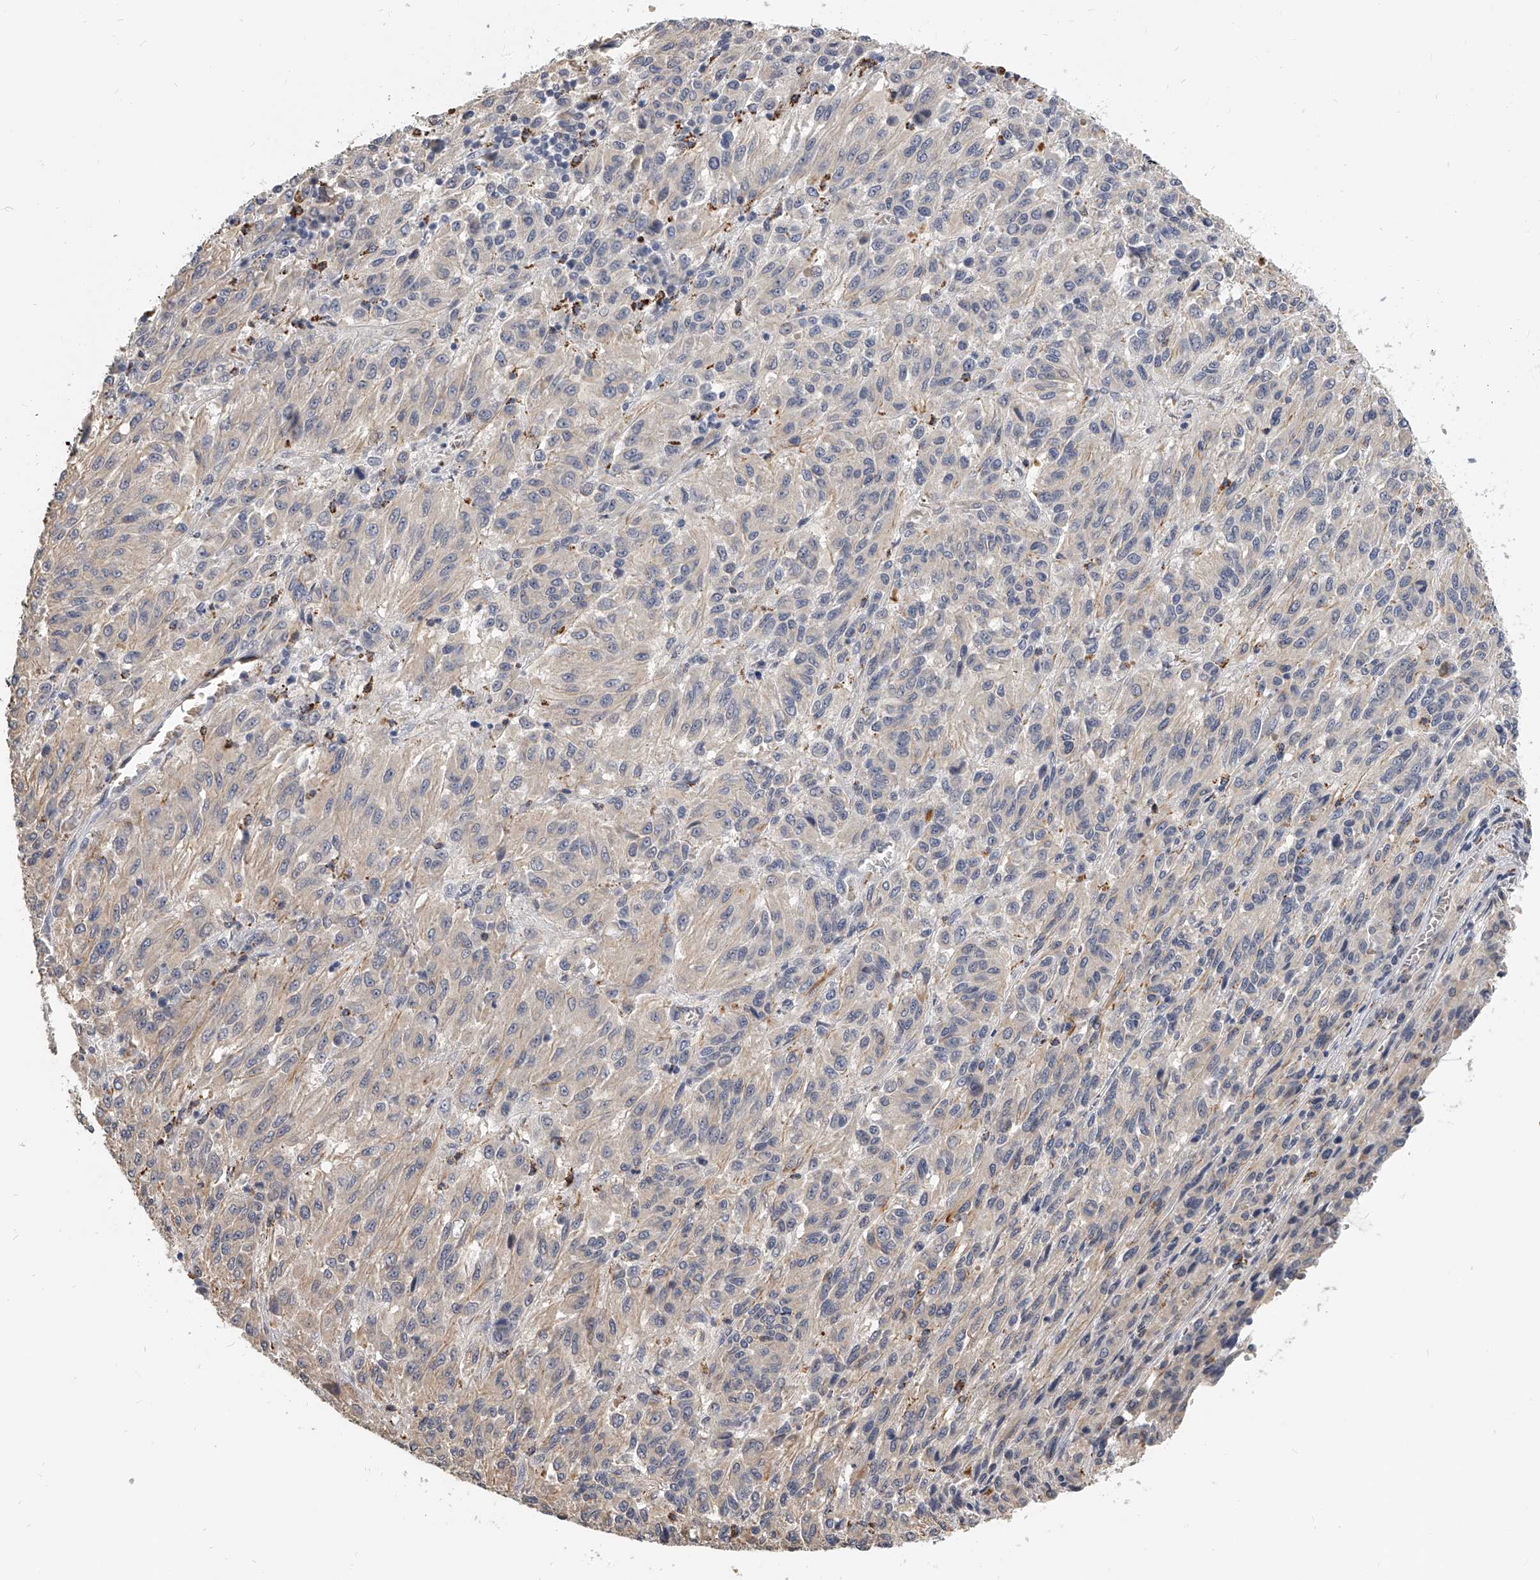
{"staining": {"intensity": "negative", "quantity": "none", "location": "none"}, "tissue": "melanoma", "cell_type": "Tumor cells", "image_type": "cancer", "snomed": [{"axis": "morphology", "description": "Malignant melanoma, Metastatic site"}, {"axis": "topography", "description": "Lung"}], "caption": "Tumor cells are negative for brown protein staining in malignant melanoma (metastatic site).", "gene": "KLHL7", "patient": {"sex": "male", "age": 64}}